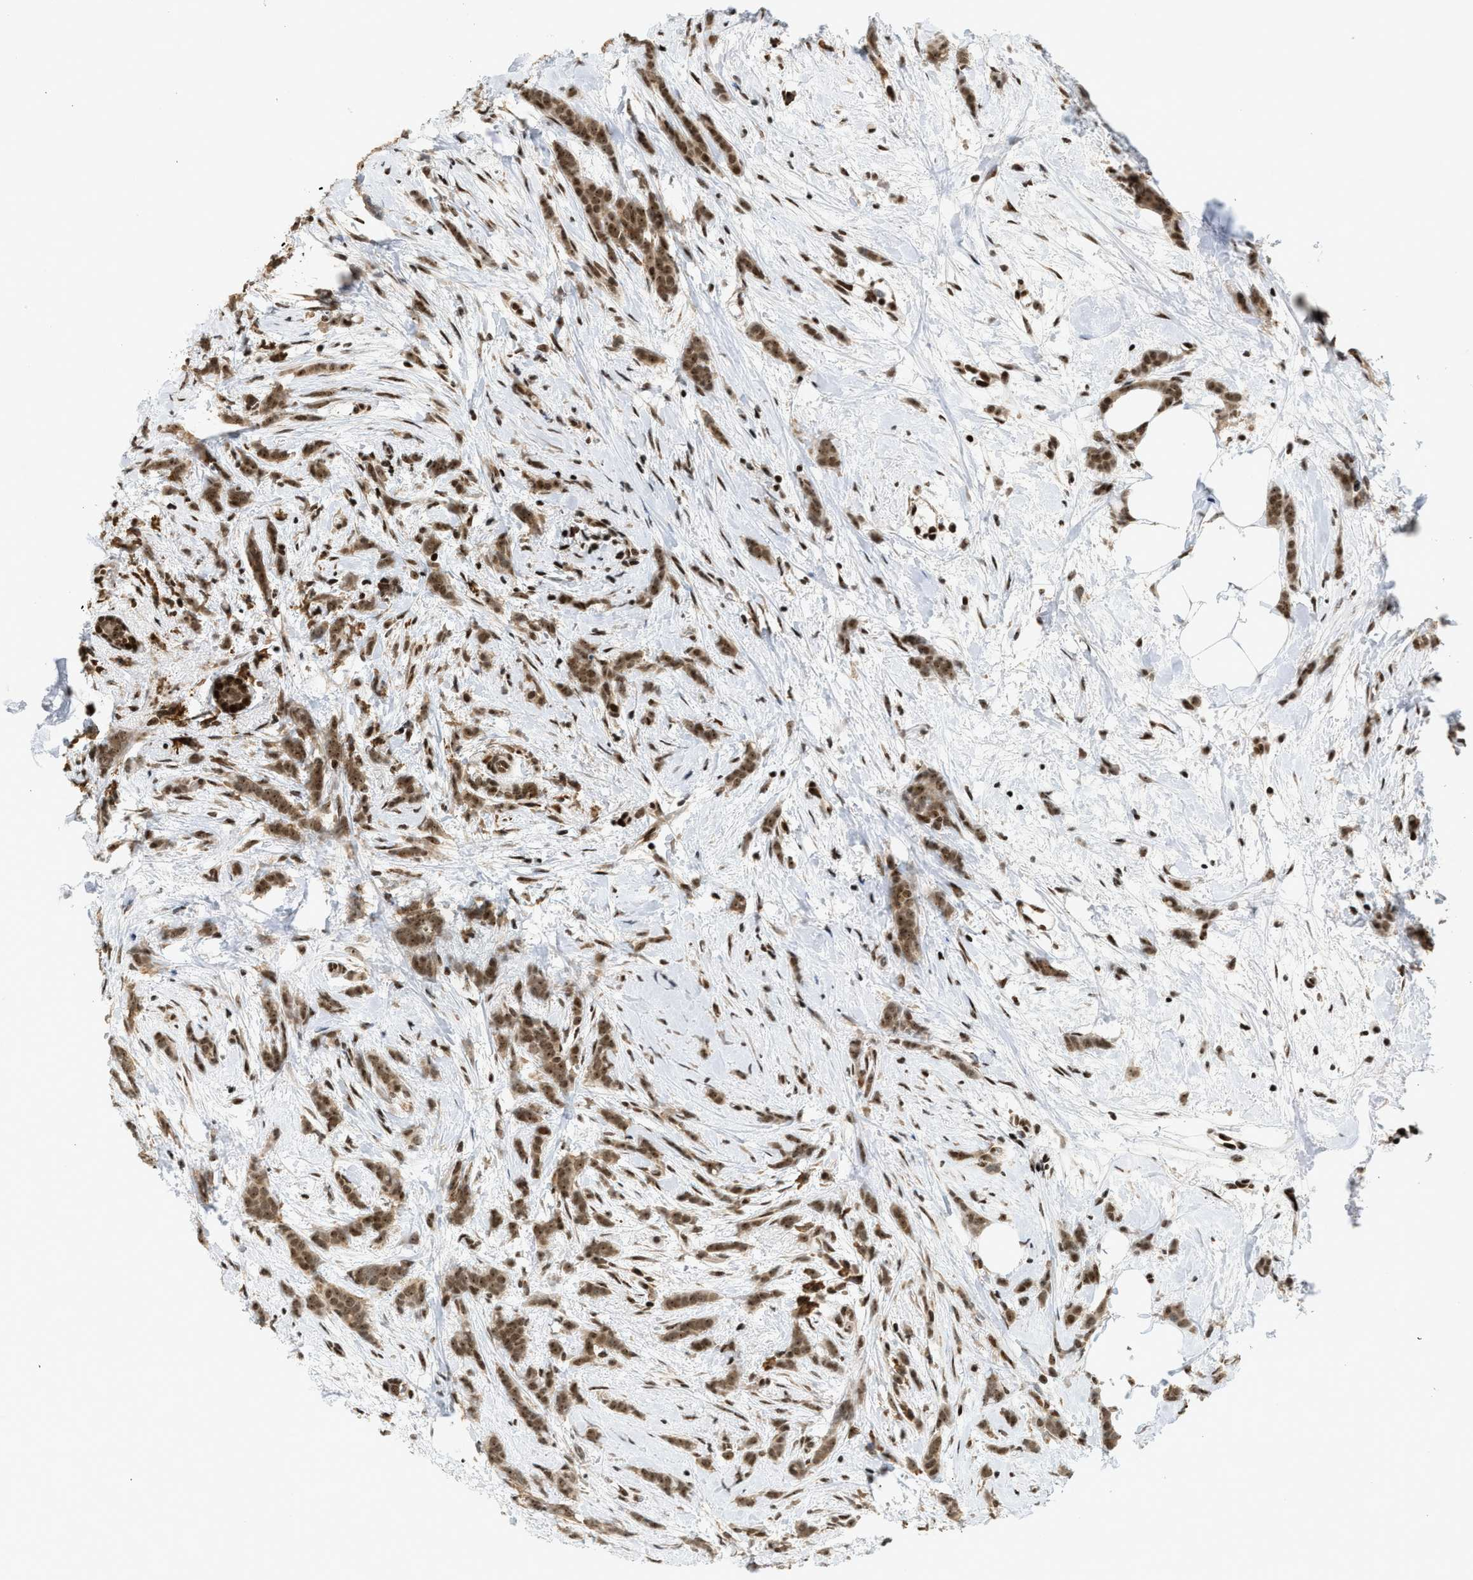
{"staining": {"intensity": "moderate", "quantity": ">75%", "location": "cytoplasmic/membranous,nuclear"}, "tissue": "breast cancer", "cell_type": "Tumor cells", "image_type": "cancer", "snomed": [{"axis": "morphology", "description": "Lobular carcinoma, in situ"}, {"axis": "morphology", "description": "Lobular carcinoma"}, {"axis": "topography", "description": "Breast"}], "caption": "Protein expression analysis of breast lobular carcinoma in situ displays moderate cytoplasmic/membranous and nuclear staining in about >75% of tumor cells.", "gene": "ZNF22", "patient": {"sex": "female", "age": 41}}